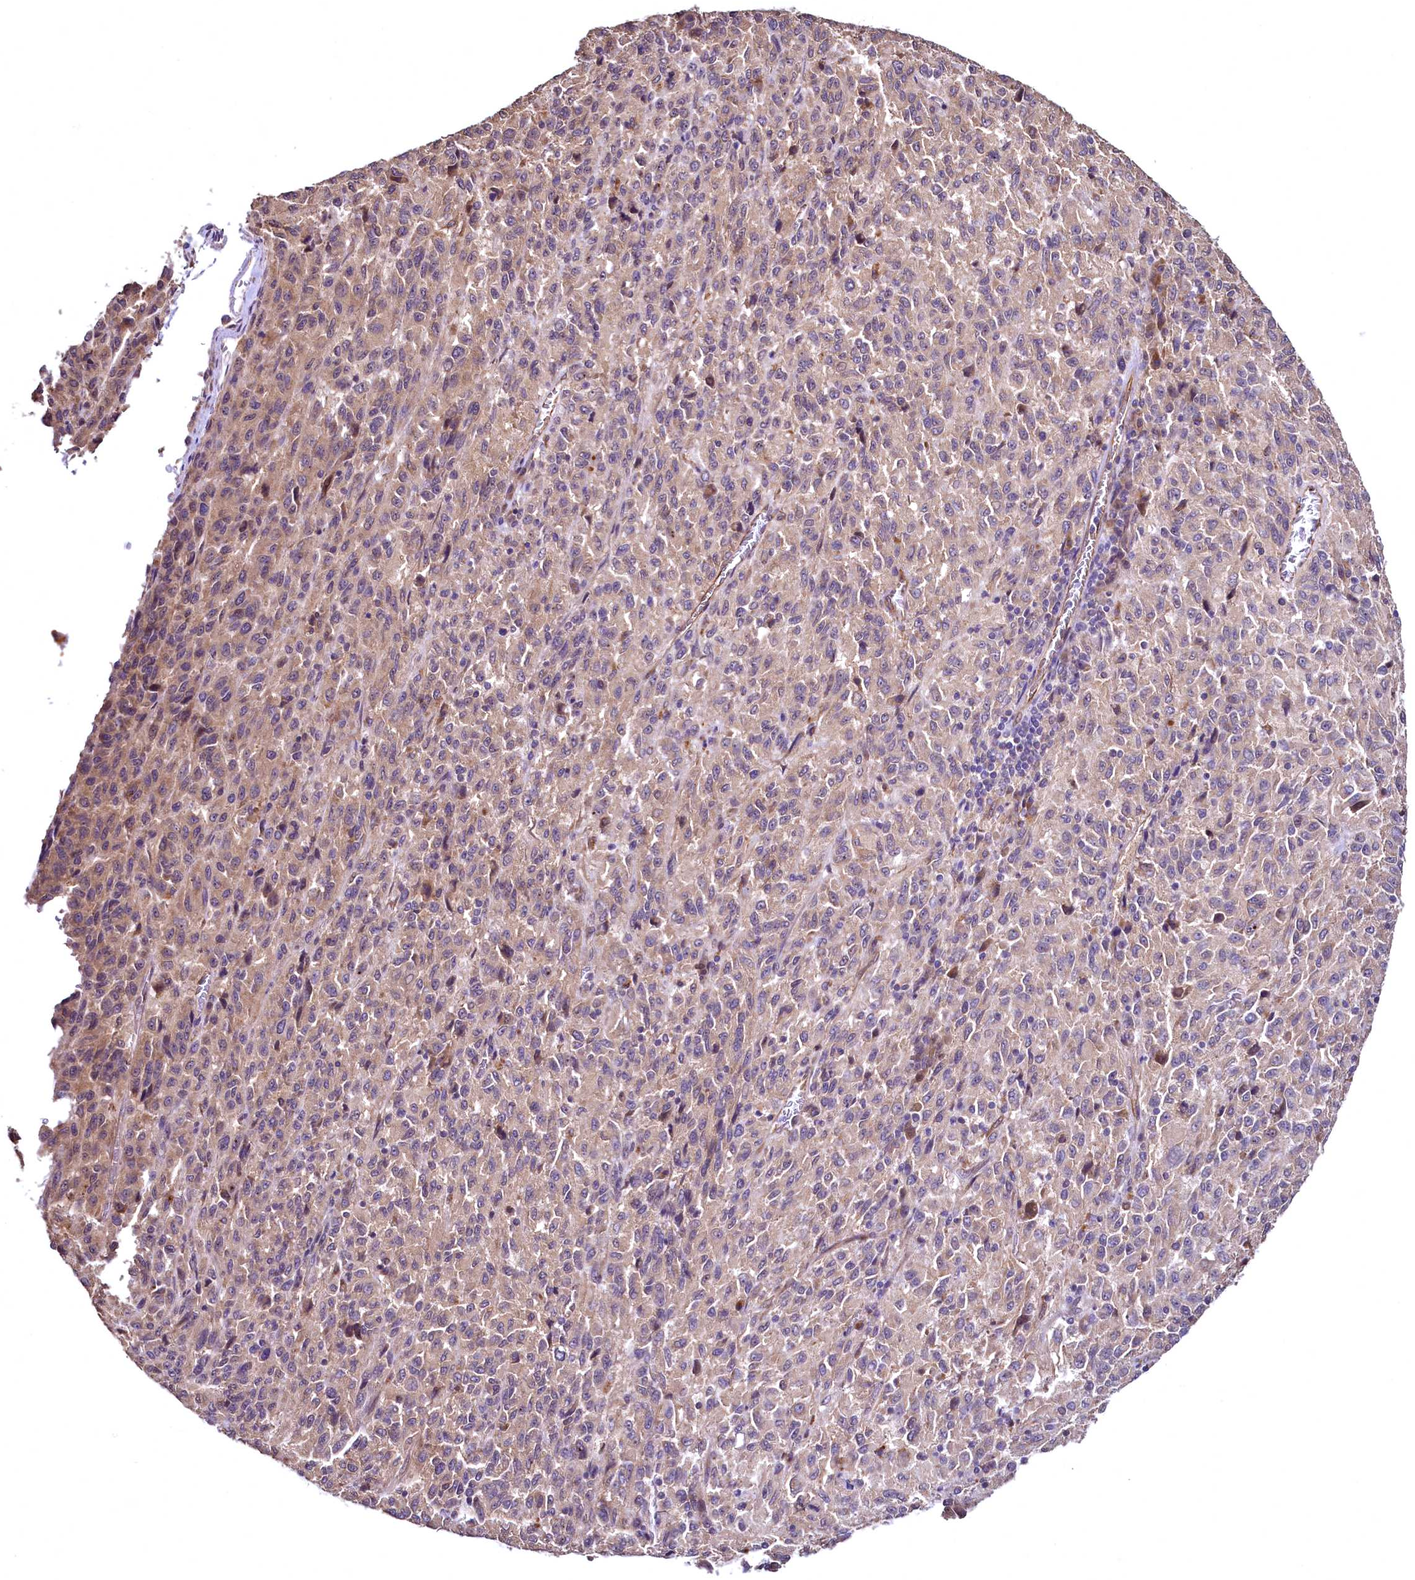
{"staining": {"intensity": "weak", "quantity": "25%-75%", "location": "cytoplasmic/membranous"}, "tissue": "melanoma", "cell_type": "Tumor cells", "image_type": "cancer", "snomed": [{"axis": "morphology", "description": "Malignant melanoma, Metastatic site"}, {"axis": "topography", "description": "Lung"}], "caption": "High-magnification brightfield microscopy of malignant melanoma (metastatic site) stained with DAB (brown) and counterstained with hematoxylin (blue). tumor cells exhibit weak cytoplasmic/membranous staining is identified in approximately25%-75% of cells. (DAB (3,3'-diaminobenzidine) IHC with brightfield microscopy, high magnification).", "gene": "TBCEL", "patient": {"sex": "male", "age": 64}}